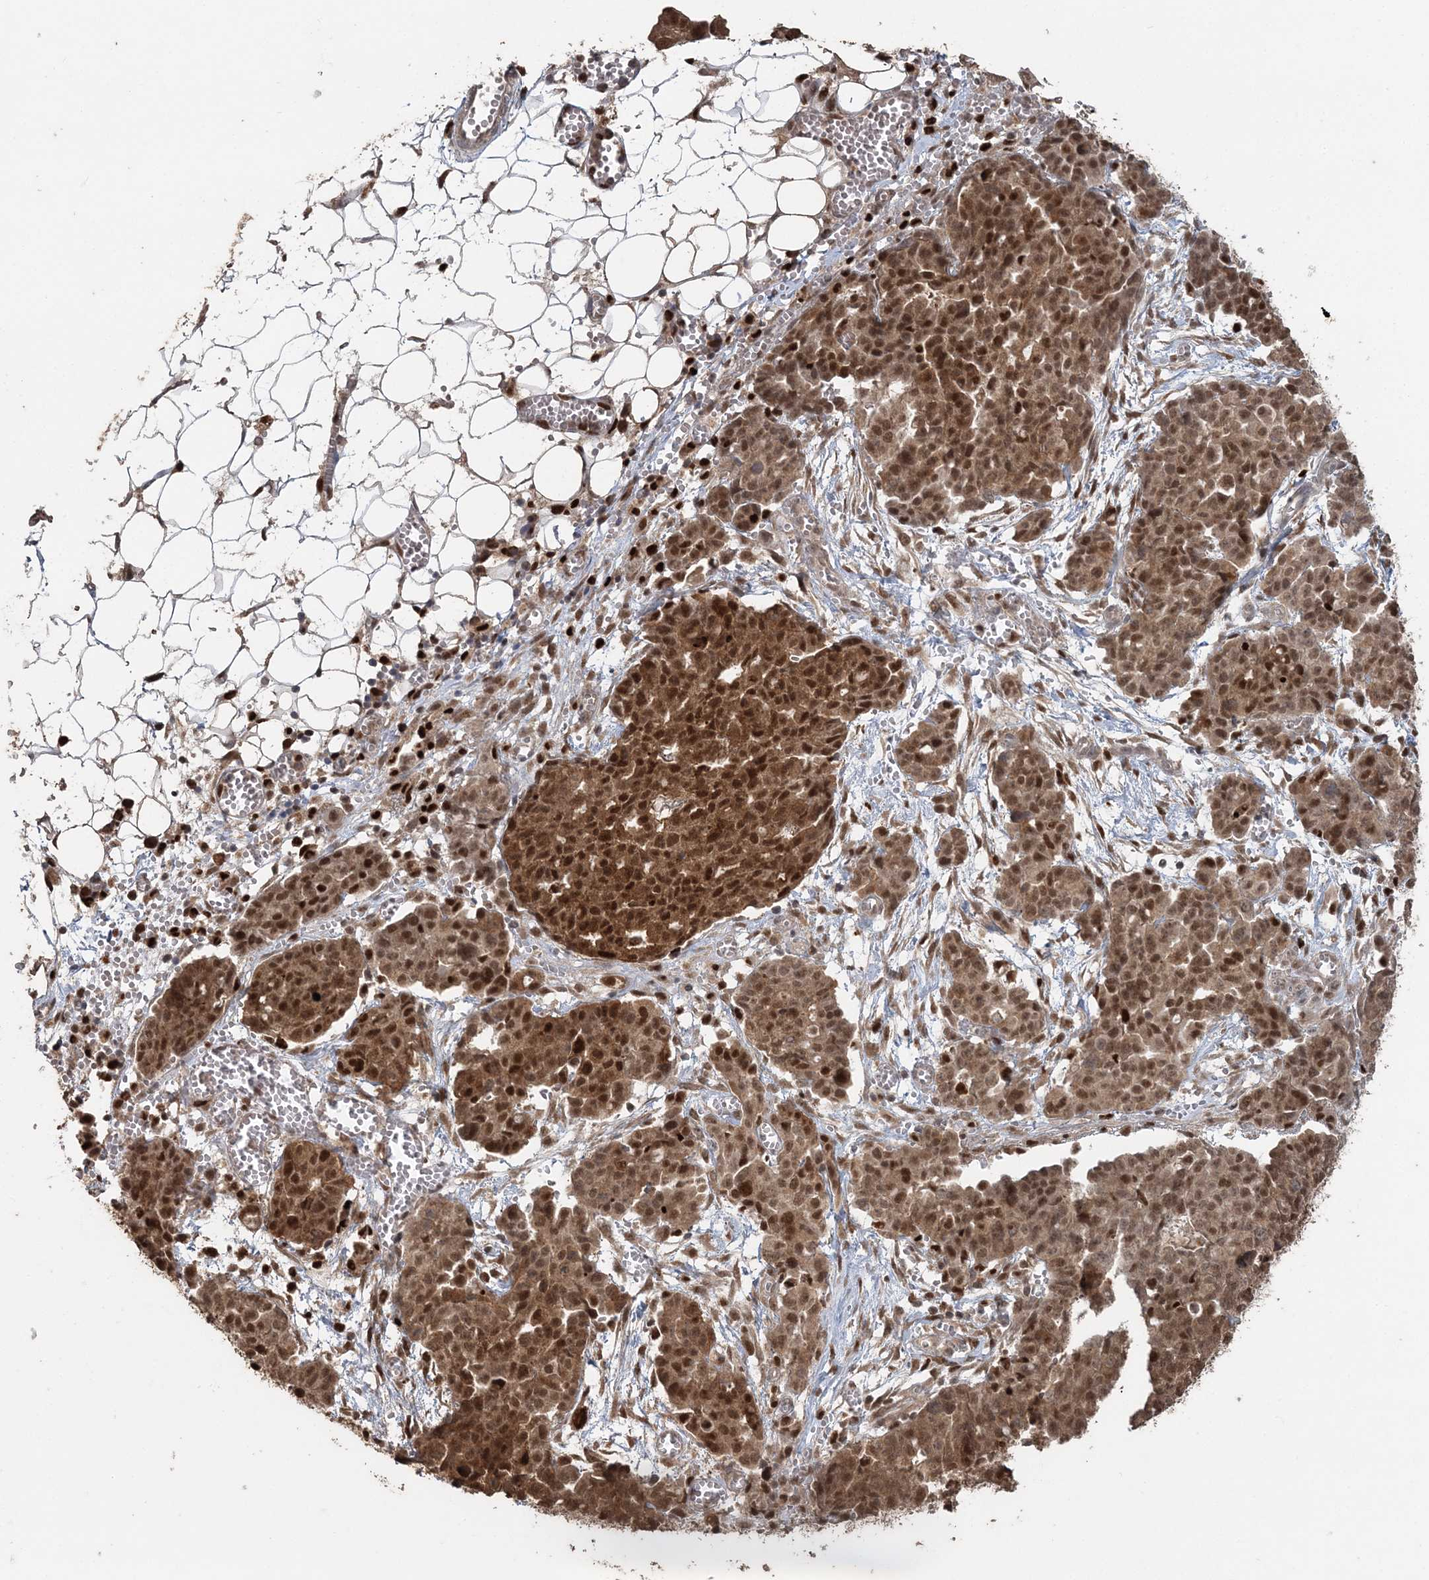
{"staining": {"intensity": "moderate", "quantity": ">75%", "location": "cytoplasmic/membranous,nuclear"}, "tissue": "ovarian cancer", "cell_type": "Tumor cells", "image_type": "cancer", "snomed": [{"axis": "morphology", "description": "Cystadenocarcinoma, serous, NOS"}, {"axis": "topography", "description": "Soft tissue"}, {"axis": "topography", "description": "Ovary"}], "caption": "Protein analysis of ovarian cancer tissue exhibits moderate cytoplasmic/membranous and nuclear expression in about >75% of tumor cells. The staining was performed using DAB, with brown indicating positive protein expression. Nuclei are stained blue with hematoxylin.", "gene": "SLU7", "patient": {"sex": "female", "age": 57}}